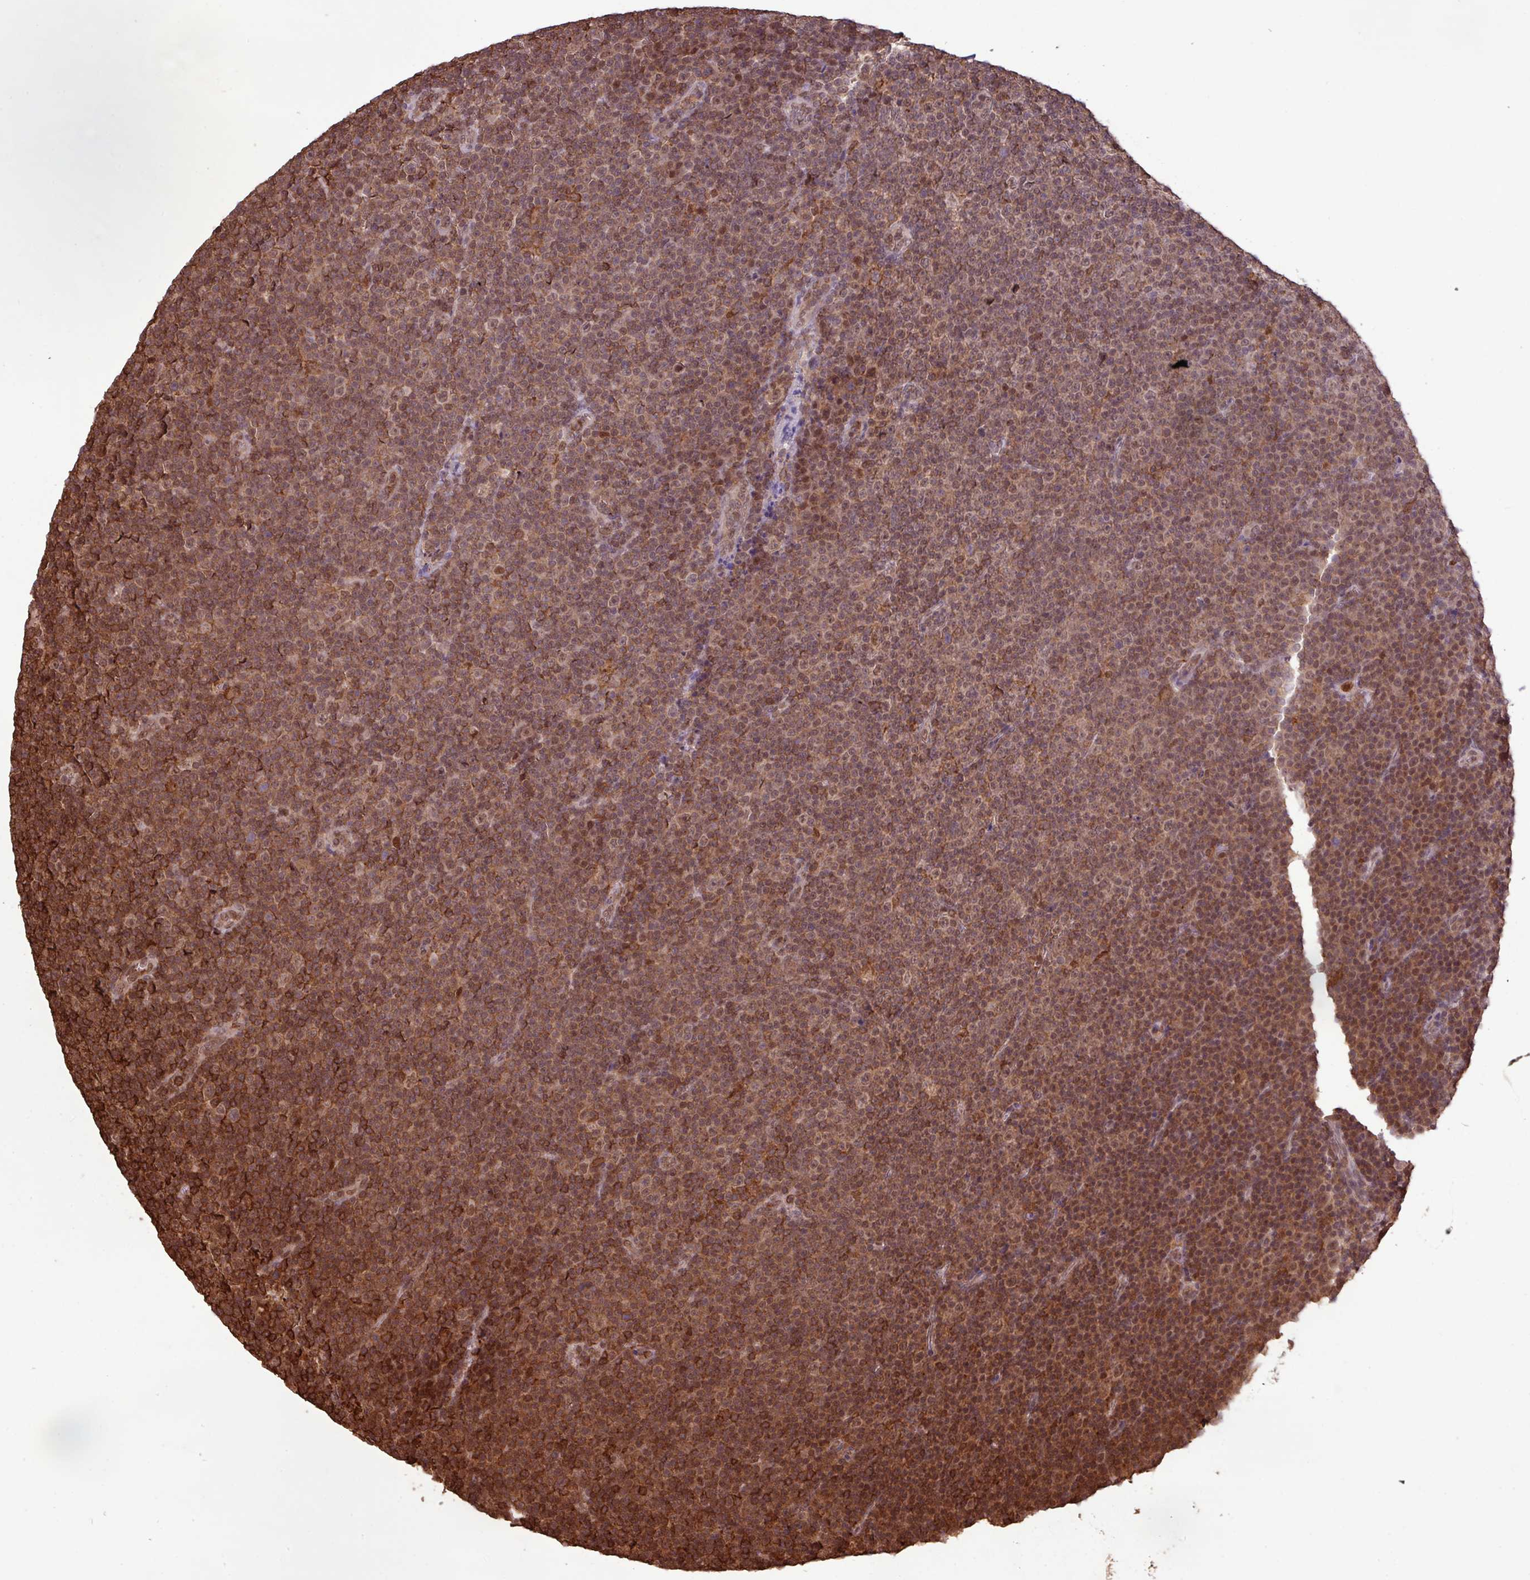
{"staining": {"intensity": "moderate", "quantity": ">75%", "location": "nuclear"}, "tissue": "lymphoma", "cell_type": "Tumor cells", "image_type": "cancer", "snomed": [{"axis": "morphology", "description": "Malignant lymphoma, non-Hodgkin's type, Low grade"}, {"axis": "topography", "description": "Lymph node"}], "caption": "A brown stain shows moderate nuclear positivity of a protein in human lymphoma tumor cells.", "gene": "GON7", "patient": {"sex": "female", "age": 67}}